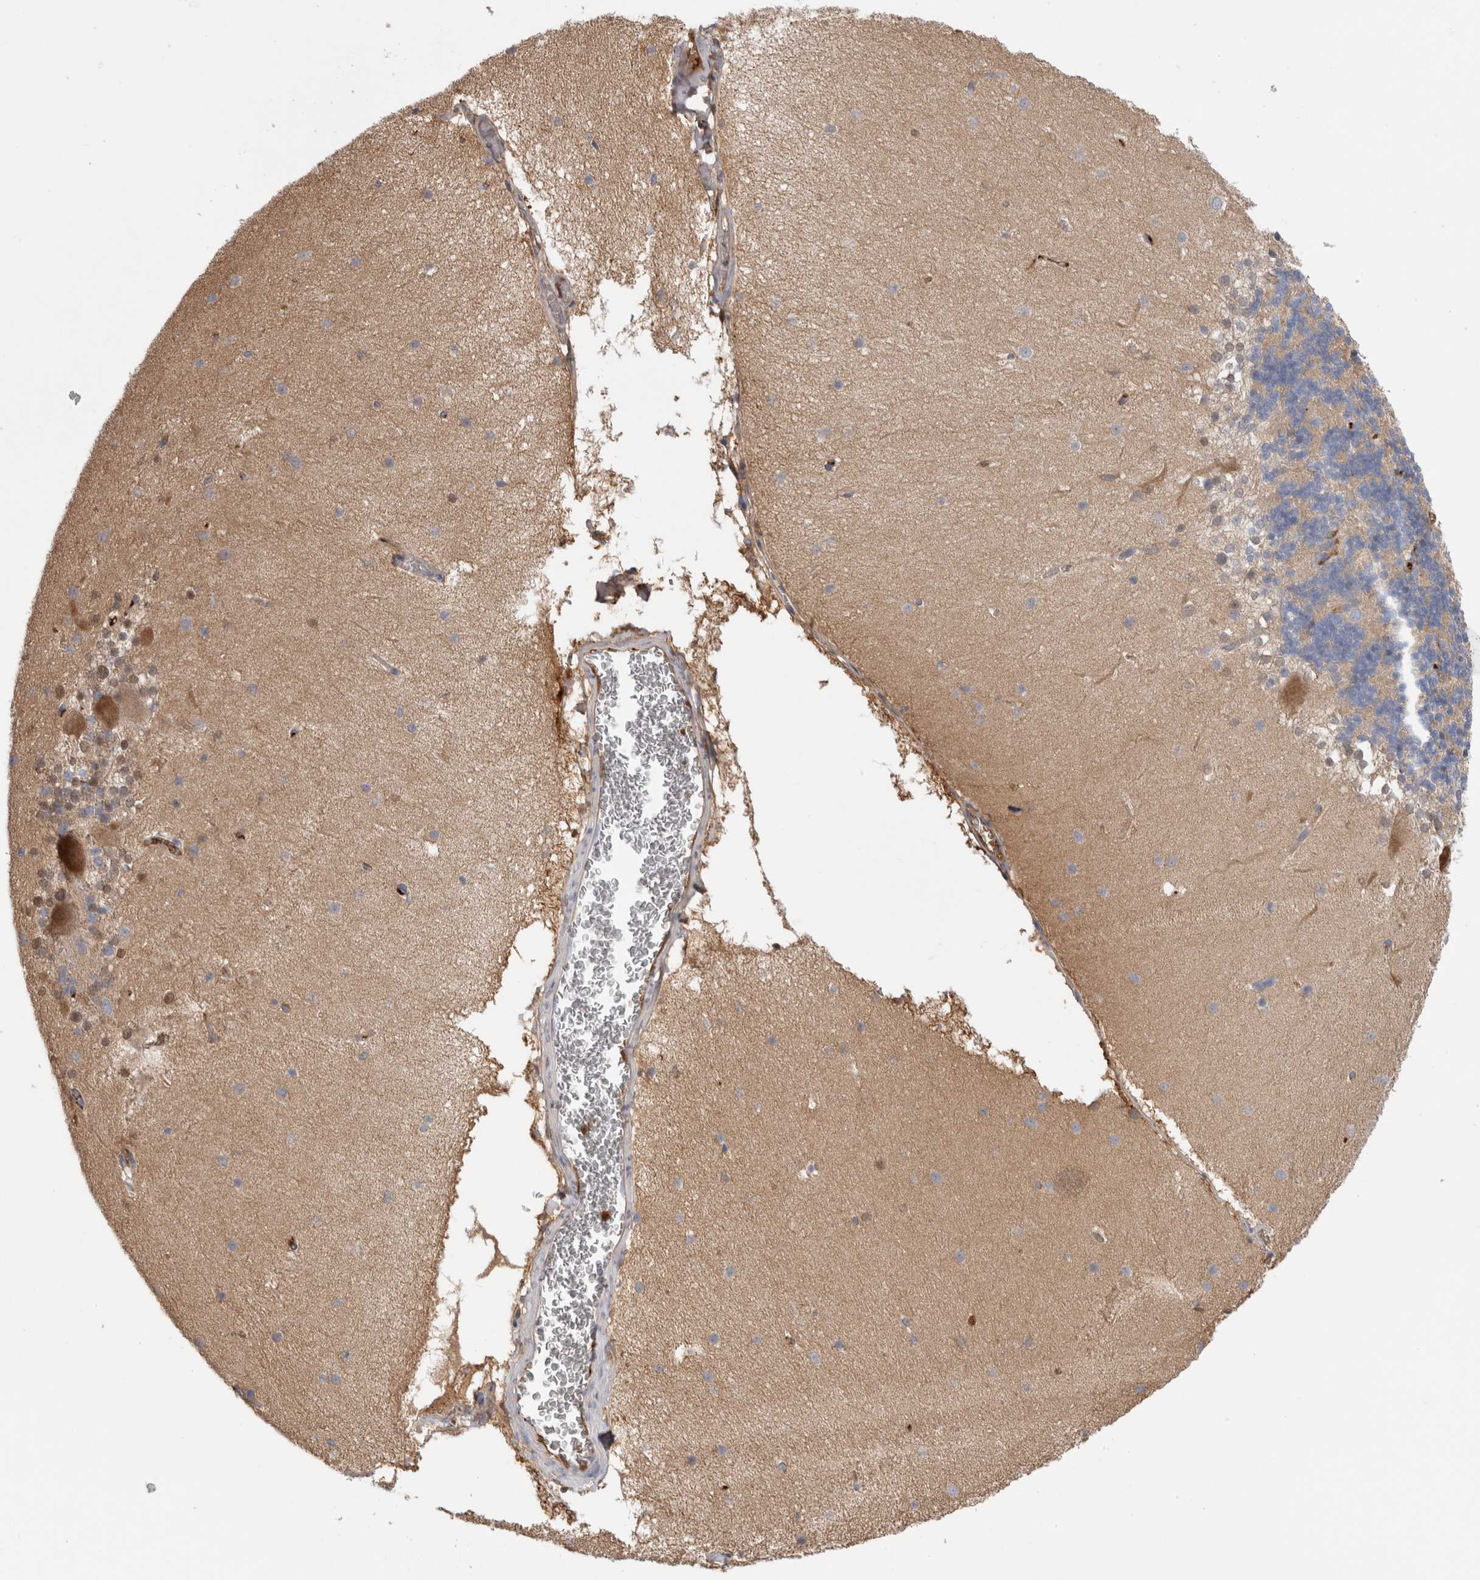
{"staining": {"intensity": "moderate", "quantity": "25%-75%", "location": "cytoplasmic/membranous"}, "tissue": "cerebellum", "cell_type": "Cells in granular layer", "image_type": "normal", "snomed": [{"axis": "morphology", "description": "Normal tissue, NOS"}, {"axis": "topography", "description": "Cerebellum"}], "caption": "Brown immunohistochemical staining in normal cerebellum shows moderate cytoplasmic/membranous positivity in approximately 25%-75% of cells in granular layer.", "gene": "TBCE", "patient": {"sex": "female", "age": 19}}